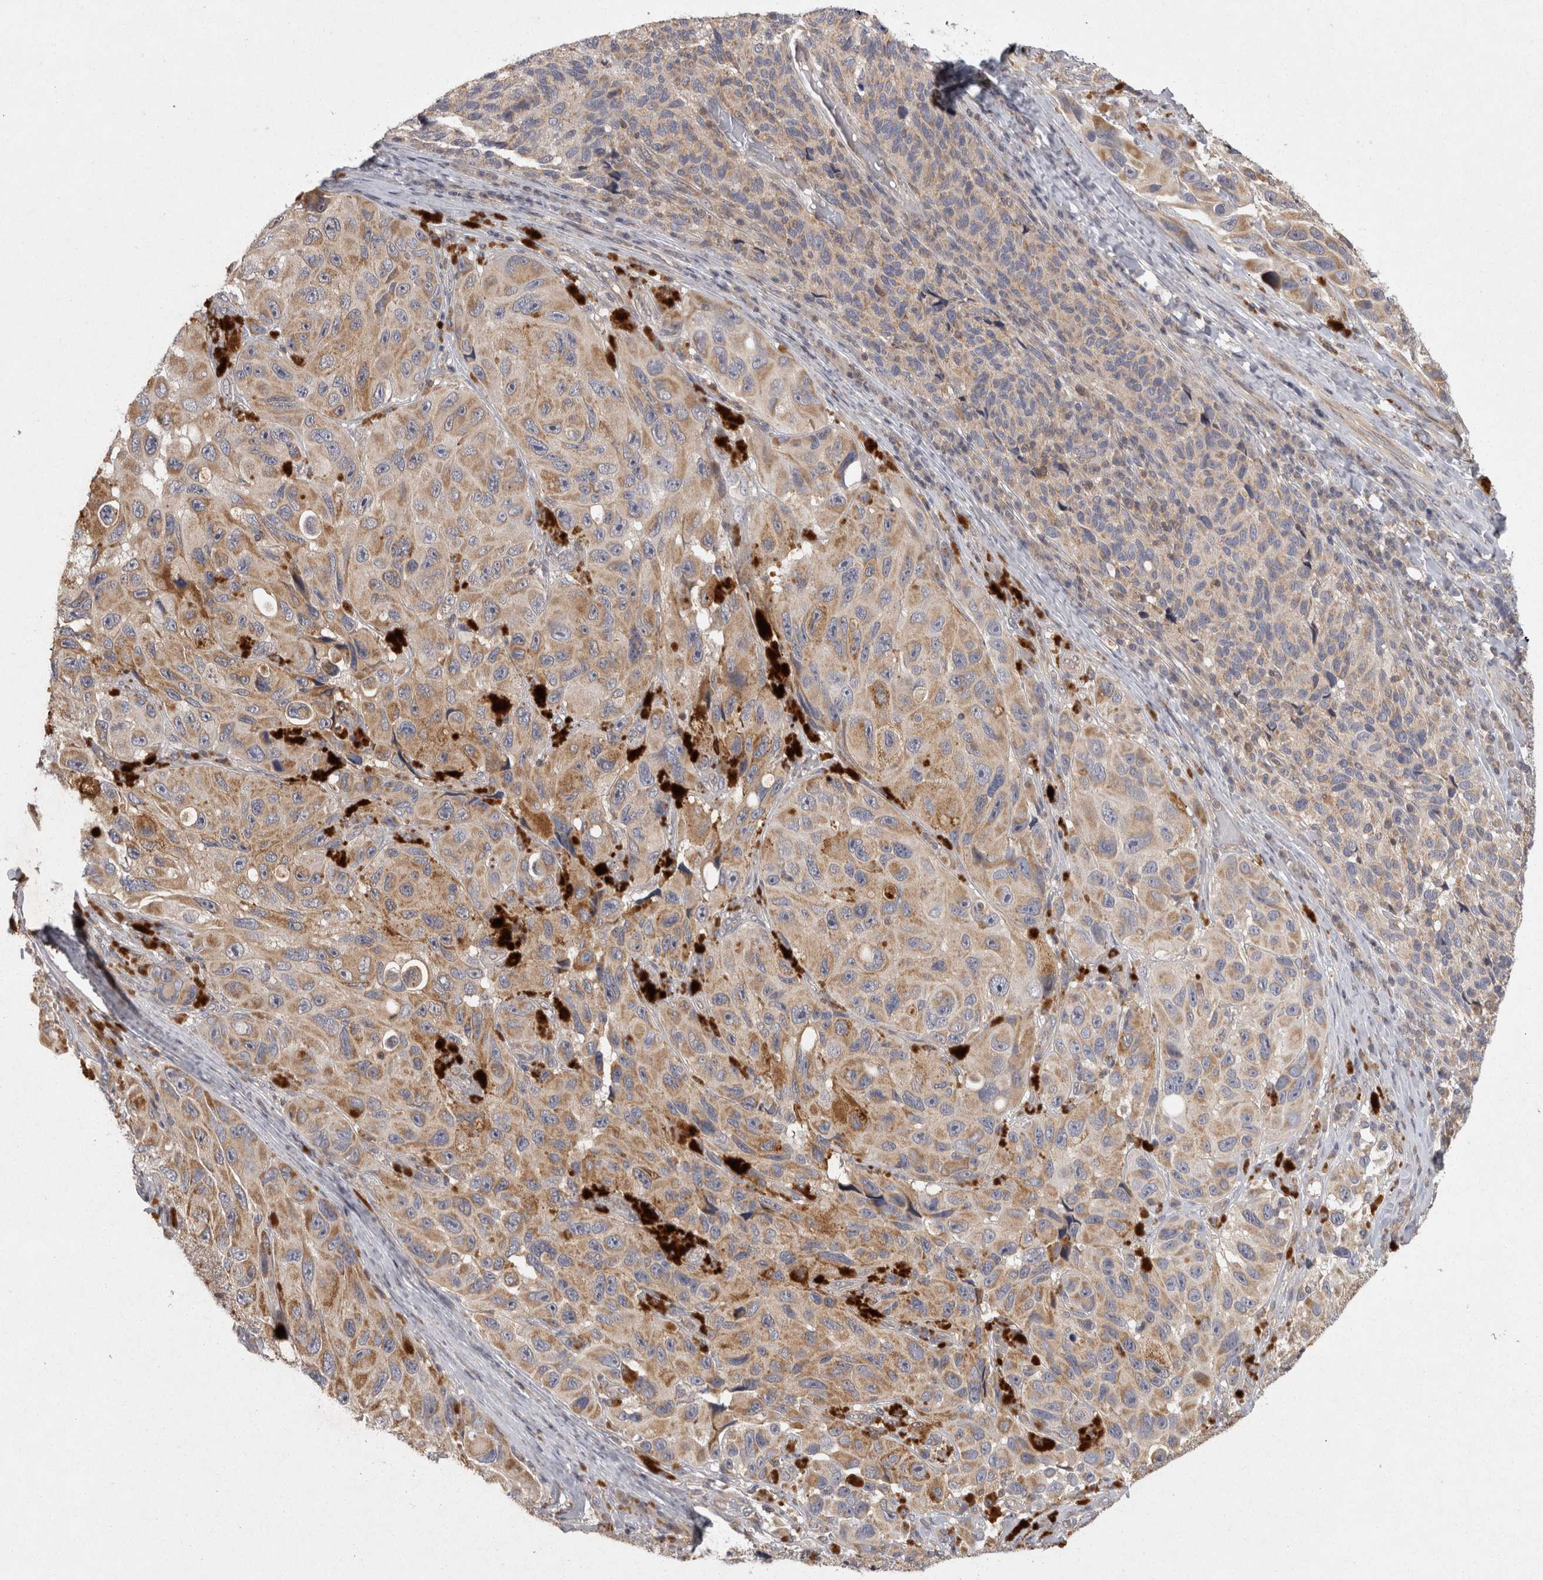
{"staining": {"intensity": "moderate", "quantity": ">75%", "location": "cytoplasmic/membranous"}, "tissue": "melanoma", "cell_type": "Tumor cells", "image_type": "cancer", "snomed": [{"axis": "morphology", "description": "Malignant melanoma, NOS"}, {"axis": "topography", "description": "Skin"}], "caption": "This image demonstrates immunohistochemistry staining of human malignant melanoma, with medium moderate cytoplasmic/membranous positivity in about >75% of tumor cells.", "gene": "ACAT2", "patient": {"sex": "female", "age": 73}}